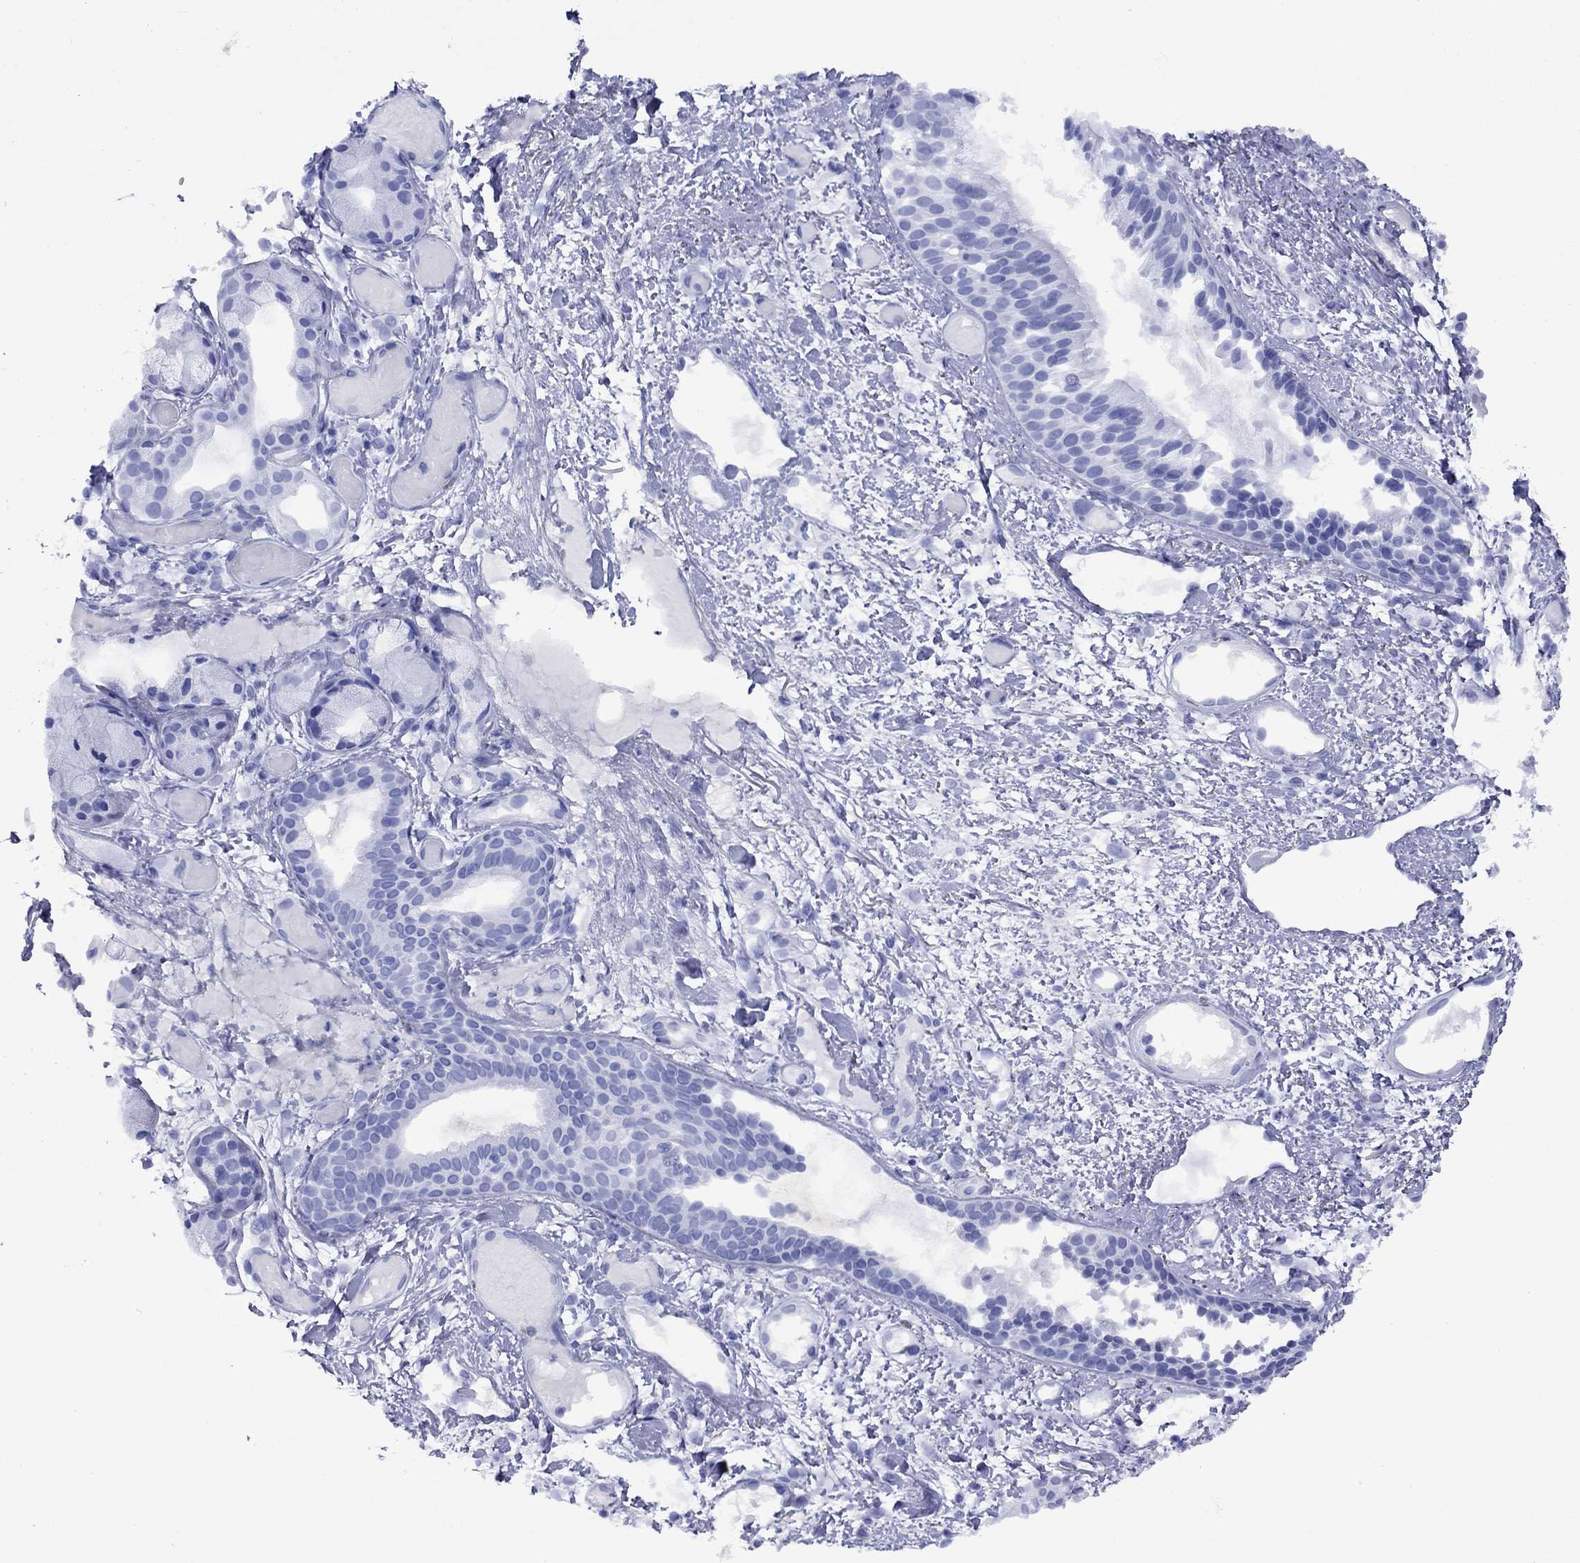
{"staining": {"intensity": "negative", "quantity": "none", "location": "none"}, "tissue": "adipose tissue", "cell_type": "Adipocytes", "image_type": "normal", "snomed": [{"axis": "morphology", "description": "Normal tissue, NOS"}, {"axis": "topography", "description": "Cartilage tissue"}], "caption": "Immunohistochemistry image of unremarkable adipose tissue: adipose tissue stained with DAB (3,3'-diaminobenzidine) displays no significant protein positivity in adipocytes.", "gene": "APOA2", "patient": {"sex": "male", "age": 62}}